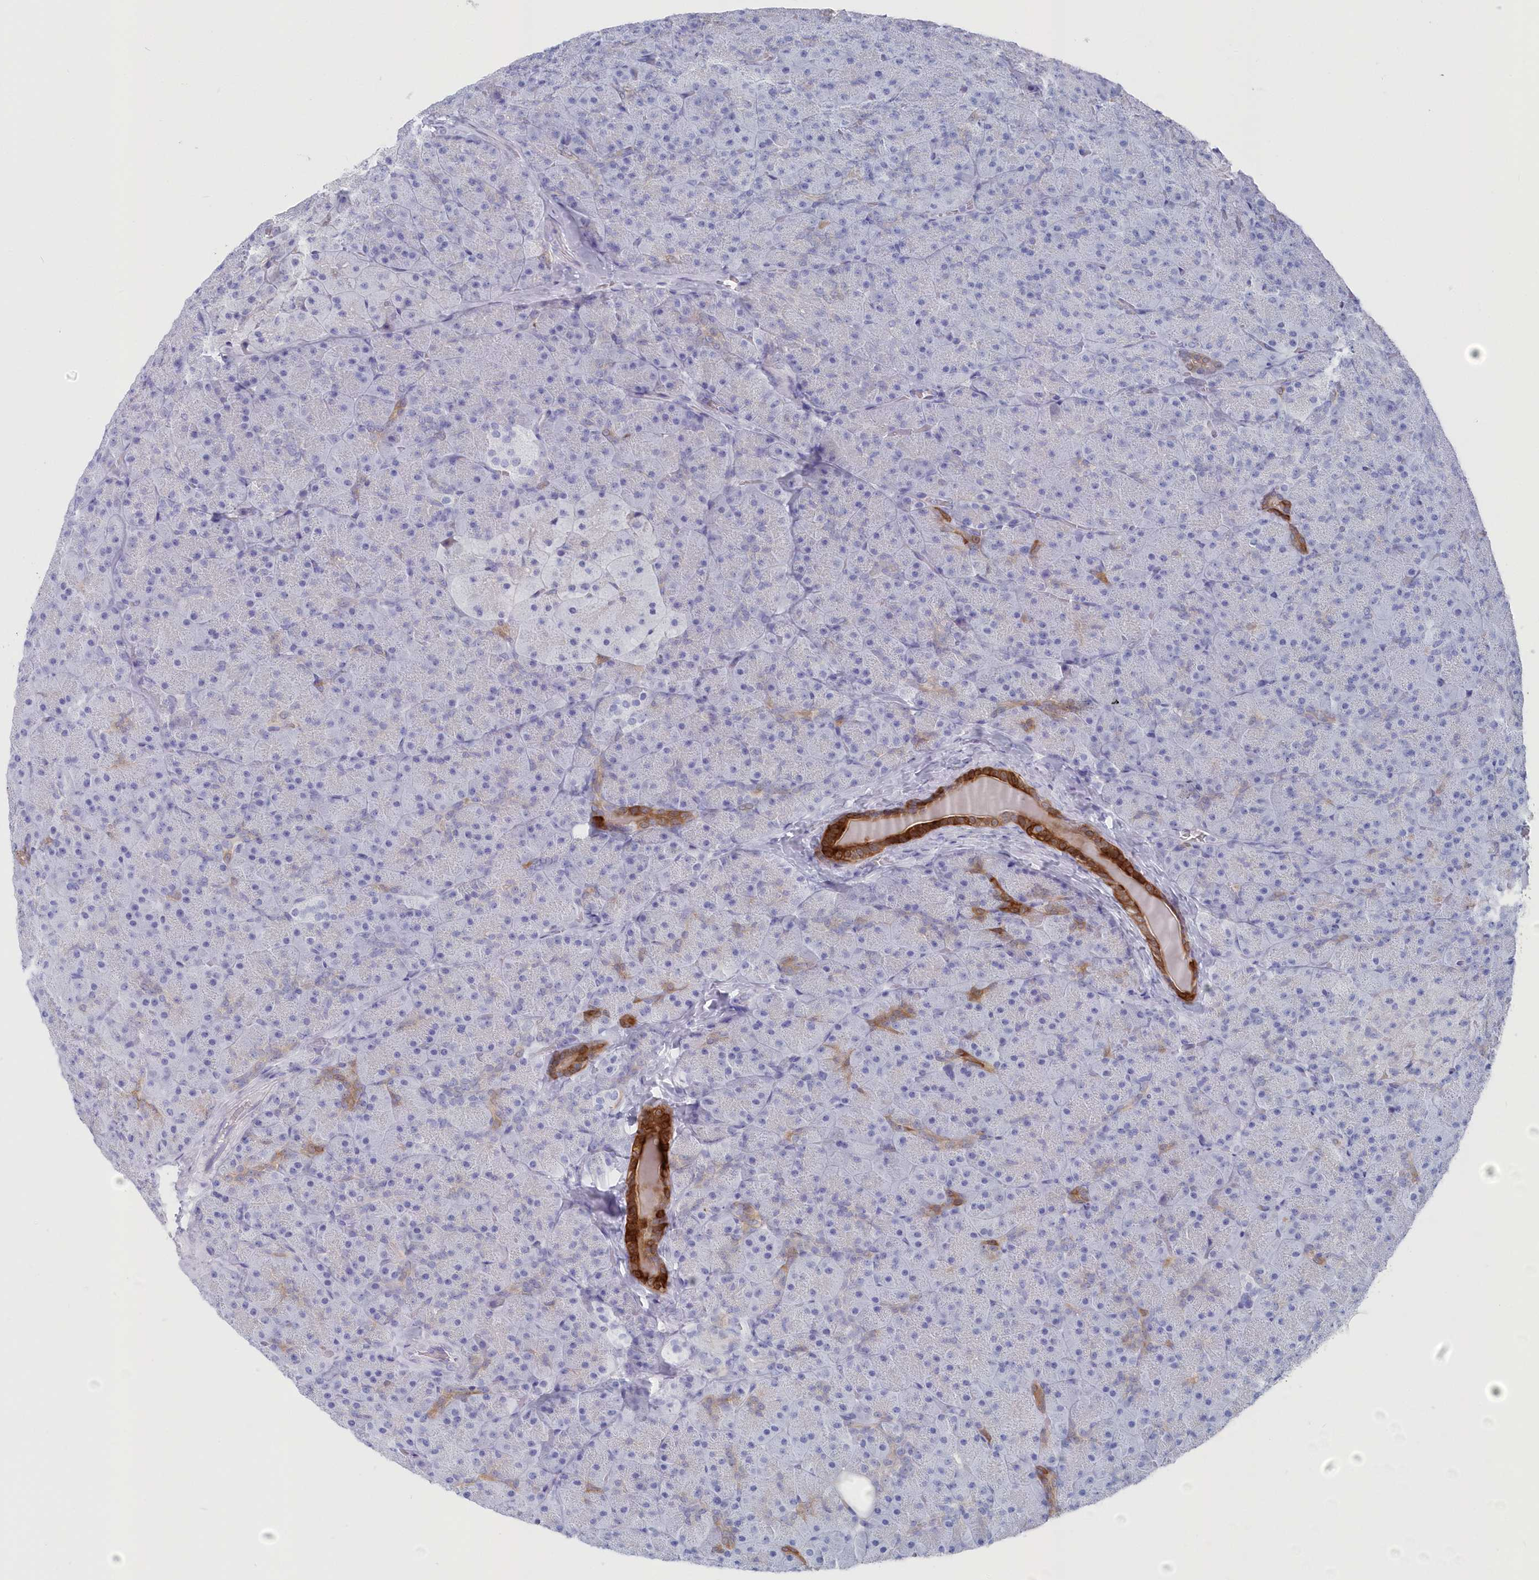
{"staining": {"intensity": "strong", "quantity": "<25%", "location": "cytoplasmic/membranous"}, "tissue": "pancreas", "cell_type": "Exocrine glandular cells", "image_type": "normal", "snomed": [{"axis": "morphology", "description": "Normal tissue, NOS"}, {"axis": "topography", "description": "Pancreas"}], "caption": "Immunohistochemistry (IHC) staining of benign pancreas, which exhibits medium levels of strong cytoplasmic/membranous positivity in approximately <25% of exocrine glandular cells indicating strong cytoplasmic/membranous protein positivity. The staining was performed using DAB (3,3'-diaminobenzidine) (brown) for protein detection and nuclei were counterstained in hematoxylin (blue).", "gene": "CSNK1G2", "patient": {"sex": "male", "age": 36}}